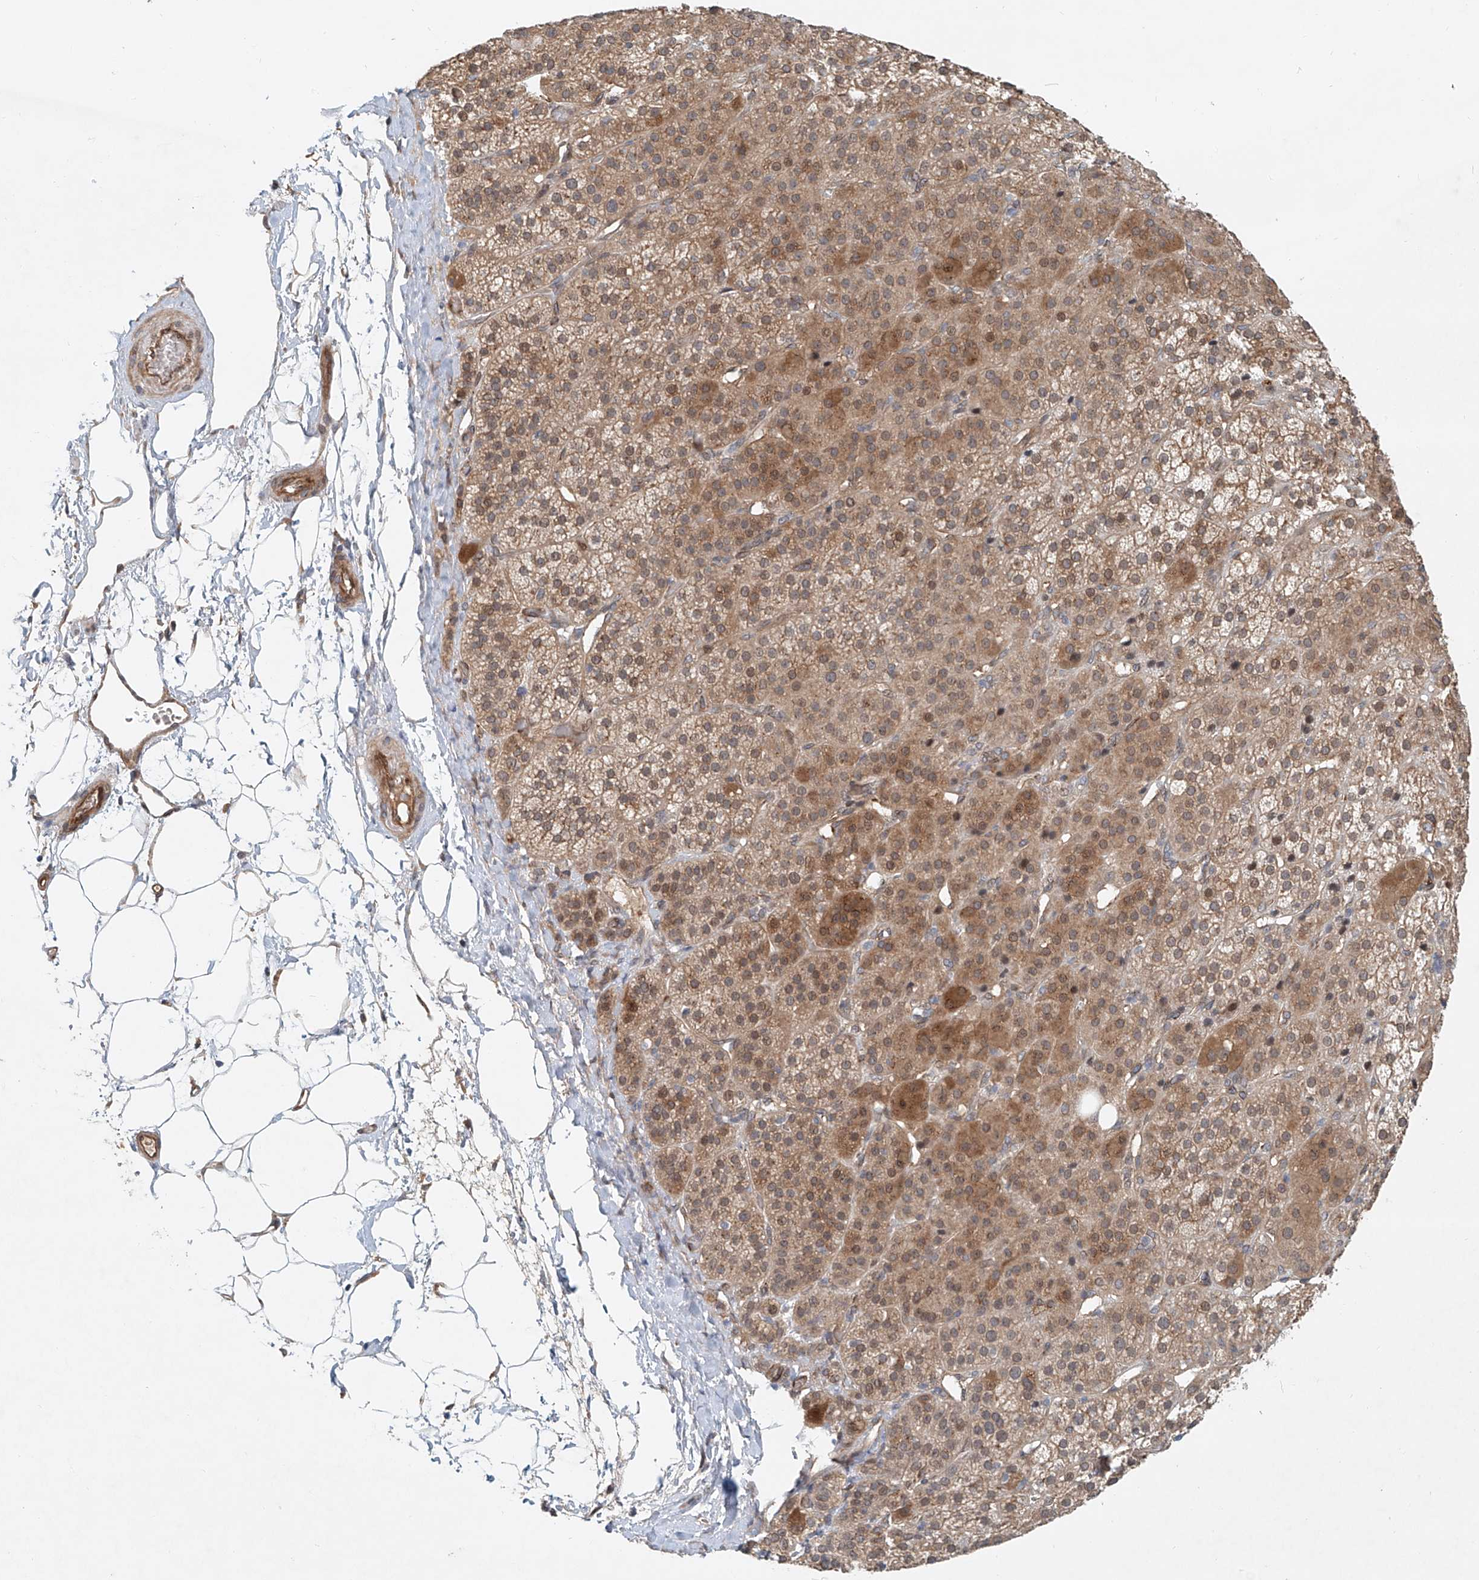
{"staining": {"intensity": "strong", "quantity": "25%-75%", "location": "cytoplasmic/membranous"}, "tissue": "adrenal gland", "cell_type": "Glandular cells", "image_type": "normal", "snomed": [{"axis": "morphology", "description": "Normal tissue, NOS"}, {"axis": "topography", "description": "Adrenal gland"}], "caption": "Strong cytoplasmic/membranous staining is appreciated in about 25%-75% of glandular cells in benign adrenal gland. The staining was performed using DAB, with brown indicating positive protein expression. Nuclei are stained blue with hematoxylin.", "gene": "SASH1", "patient": {"sex": "female", "age": 57}}